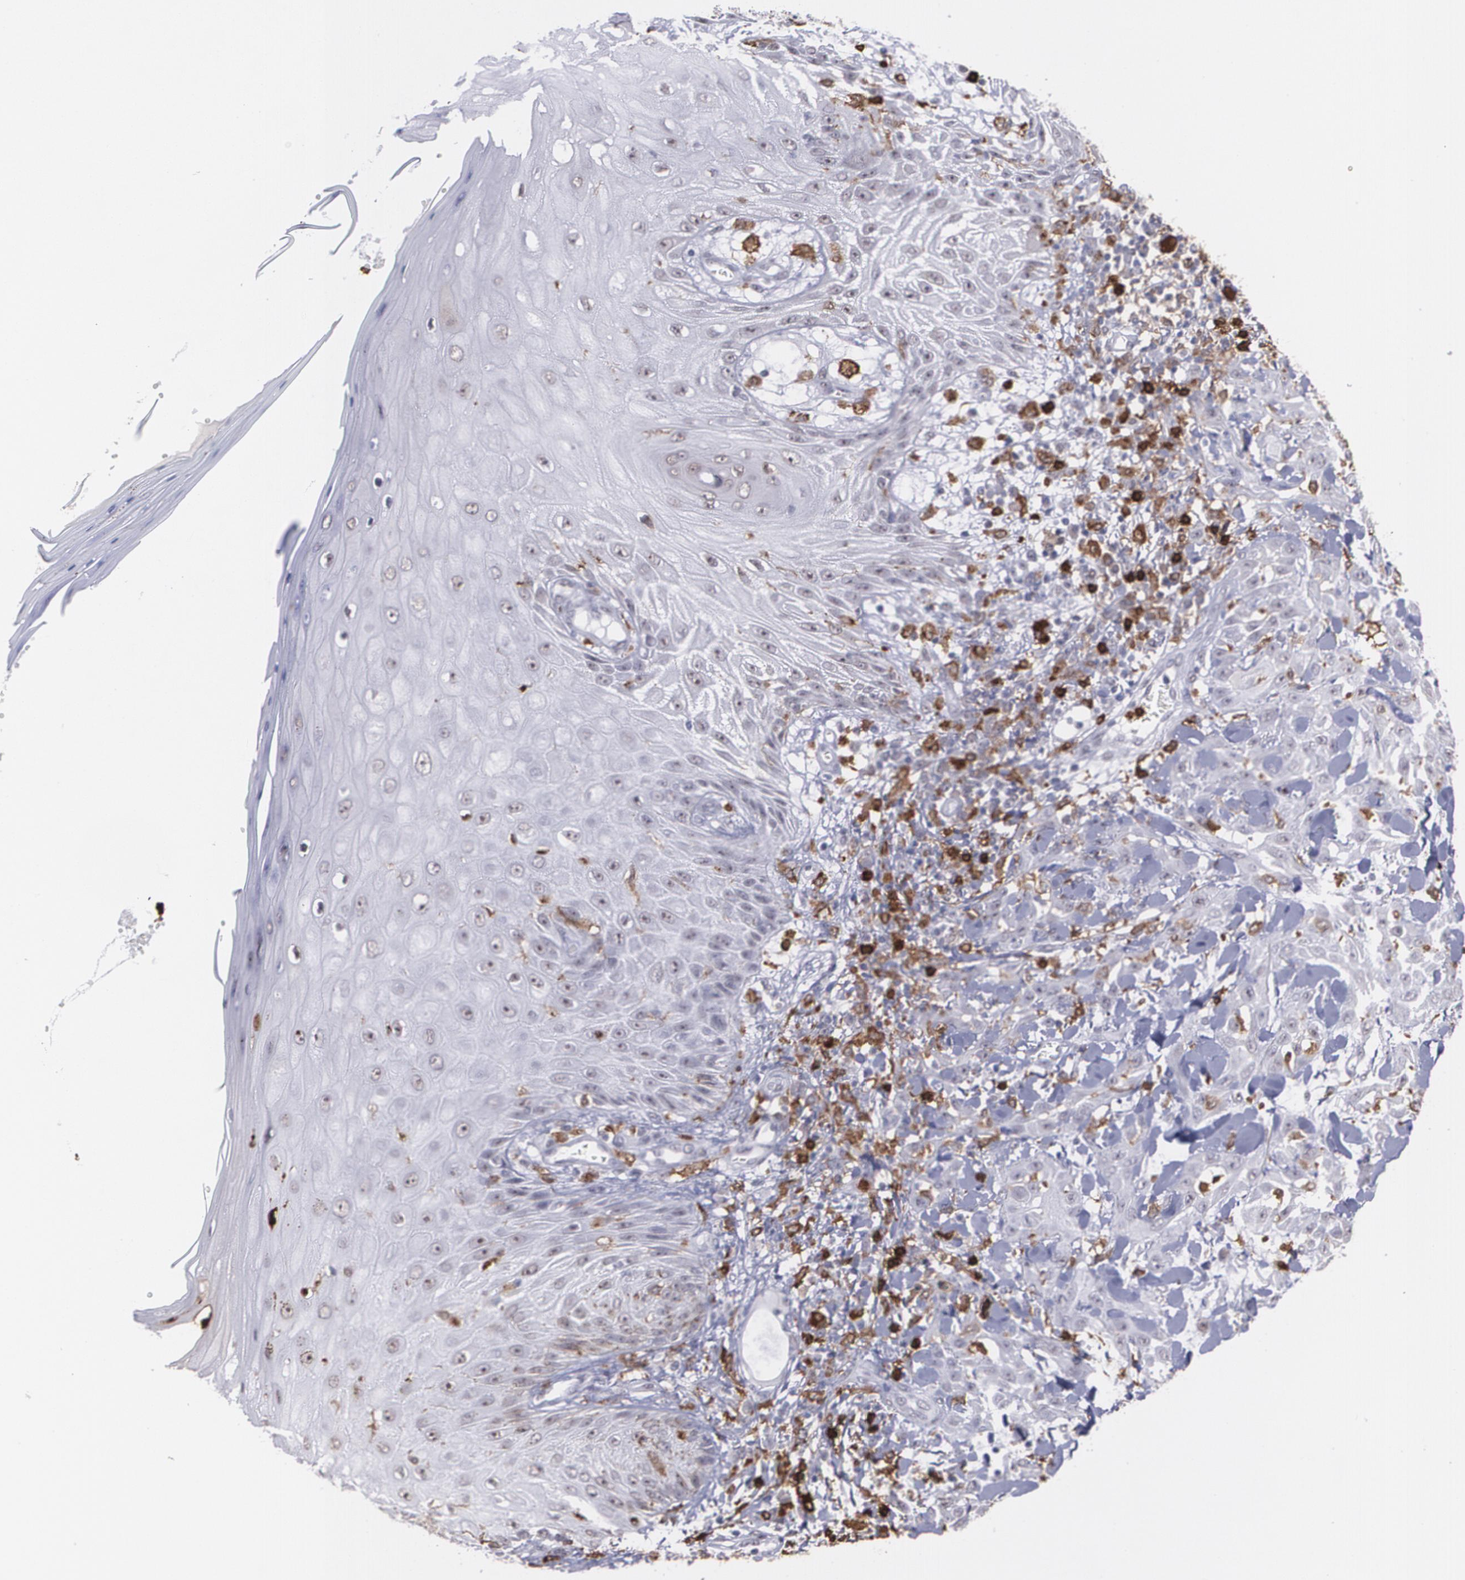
{"staining": {"intensity": "negative", "quantity": "none", "location": "none"}, "tissue": "skin cancer", "cell_type": "Tumor cells", "image_type": "cancer", "snomed": [{"axis": "morphology", "description": "Squamous cell carcinoma, NOS"}, {"axis": "topography", "description": "Skin"}], "caption": "Skin squamous cell carcinoma stained for a protein using immunohistochemistry displays no staining tumor cells.", "gene": "NCF2", "patient": {"sex": "male", "age": 24}}